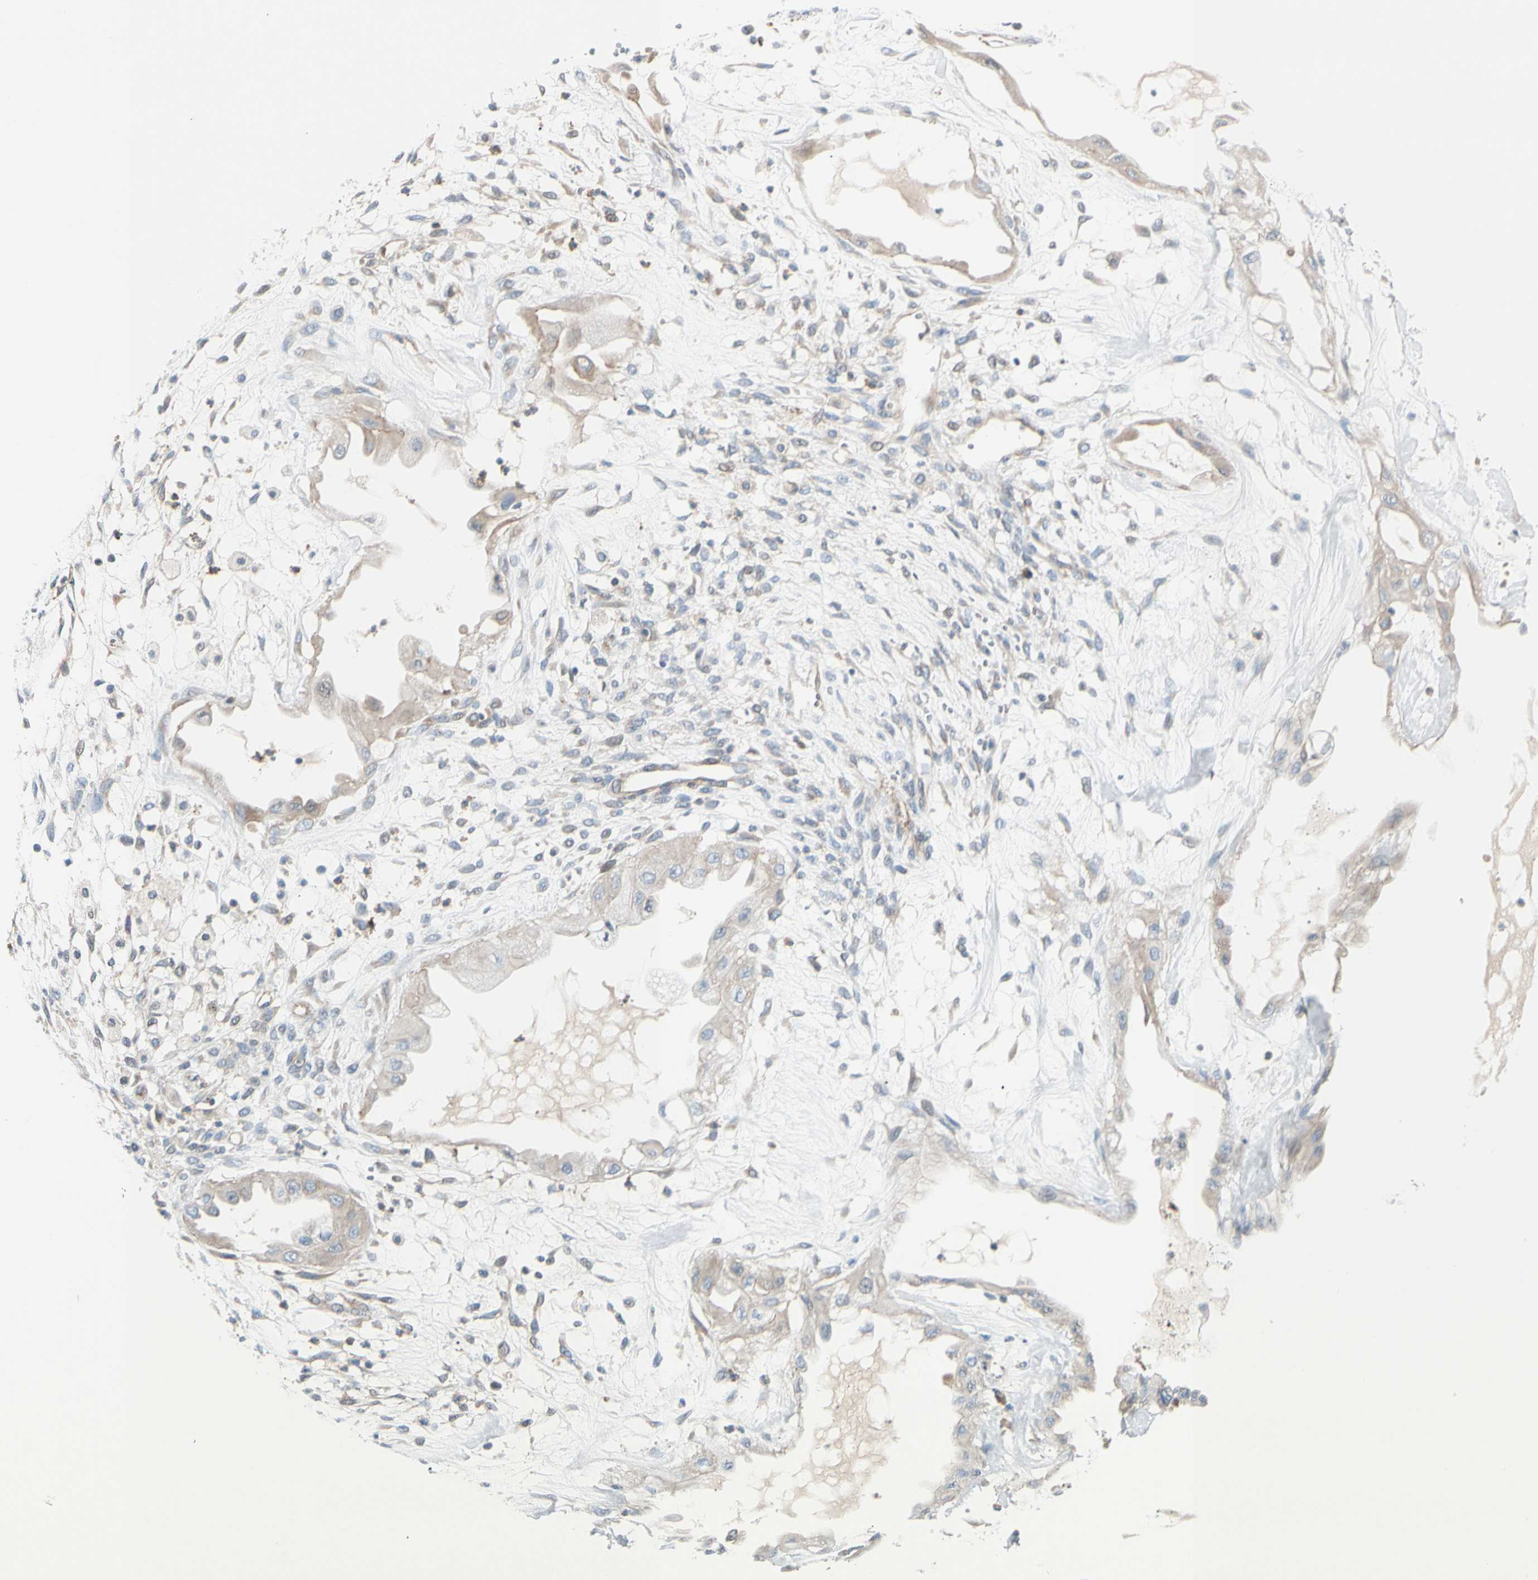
{"staining": {"intensity": "weak", "quantity": "25%-75%", "location": "cytoplasmic/membranous"}, "tissue": "ovarian cancer", "cell_type": "Tumor cells", "image_type": "cancer", "snomed": [{"axis": "morphology", "description": "Carcinoma, NOS"}, {"axis": "morphology", "description": "Carcinoma, endometroid"}, {"axis": "topography", "description": "Ovary"}], "caption": "The histopathology image displays immunohistochemical staining of ovarian cancer. There is weak cytoplasmic/membranous expression is seen in about 25%-75% of tumor cells.", "gene": "TJP1", "patient": {"sex": "female", "age": 50}}